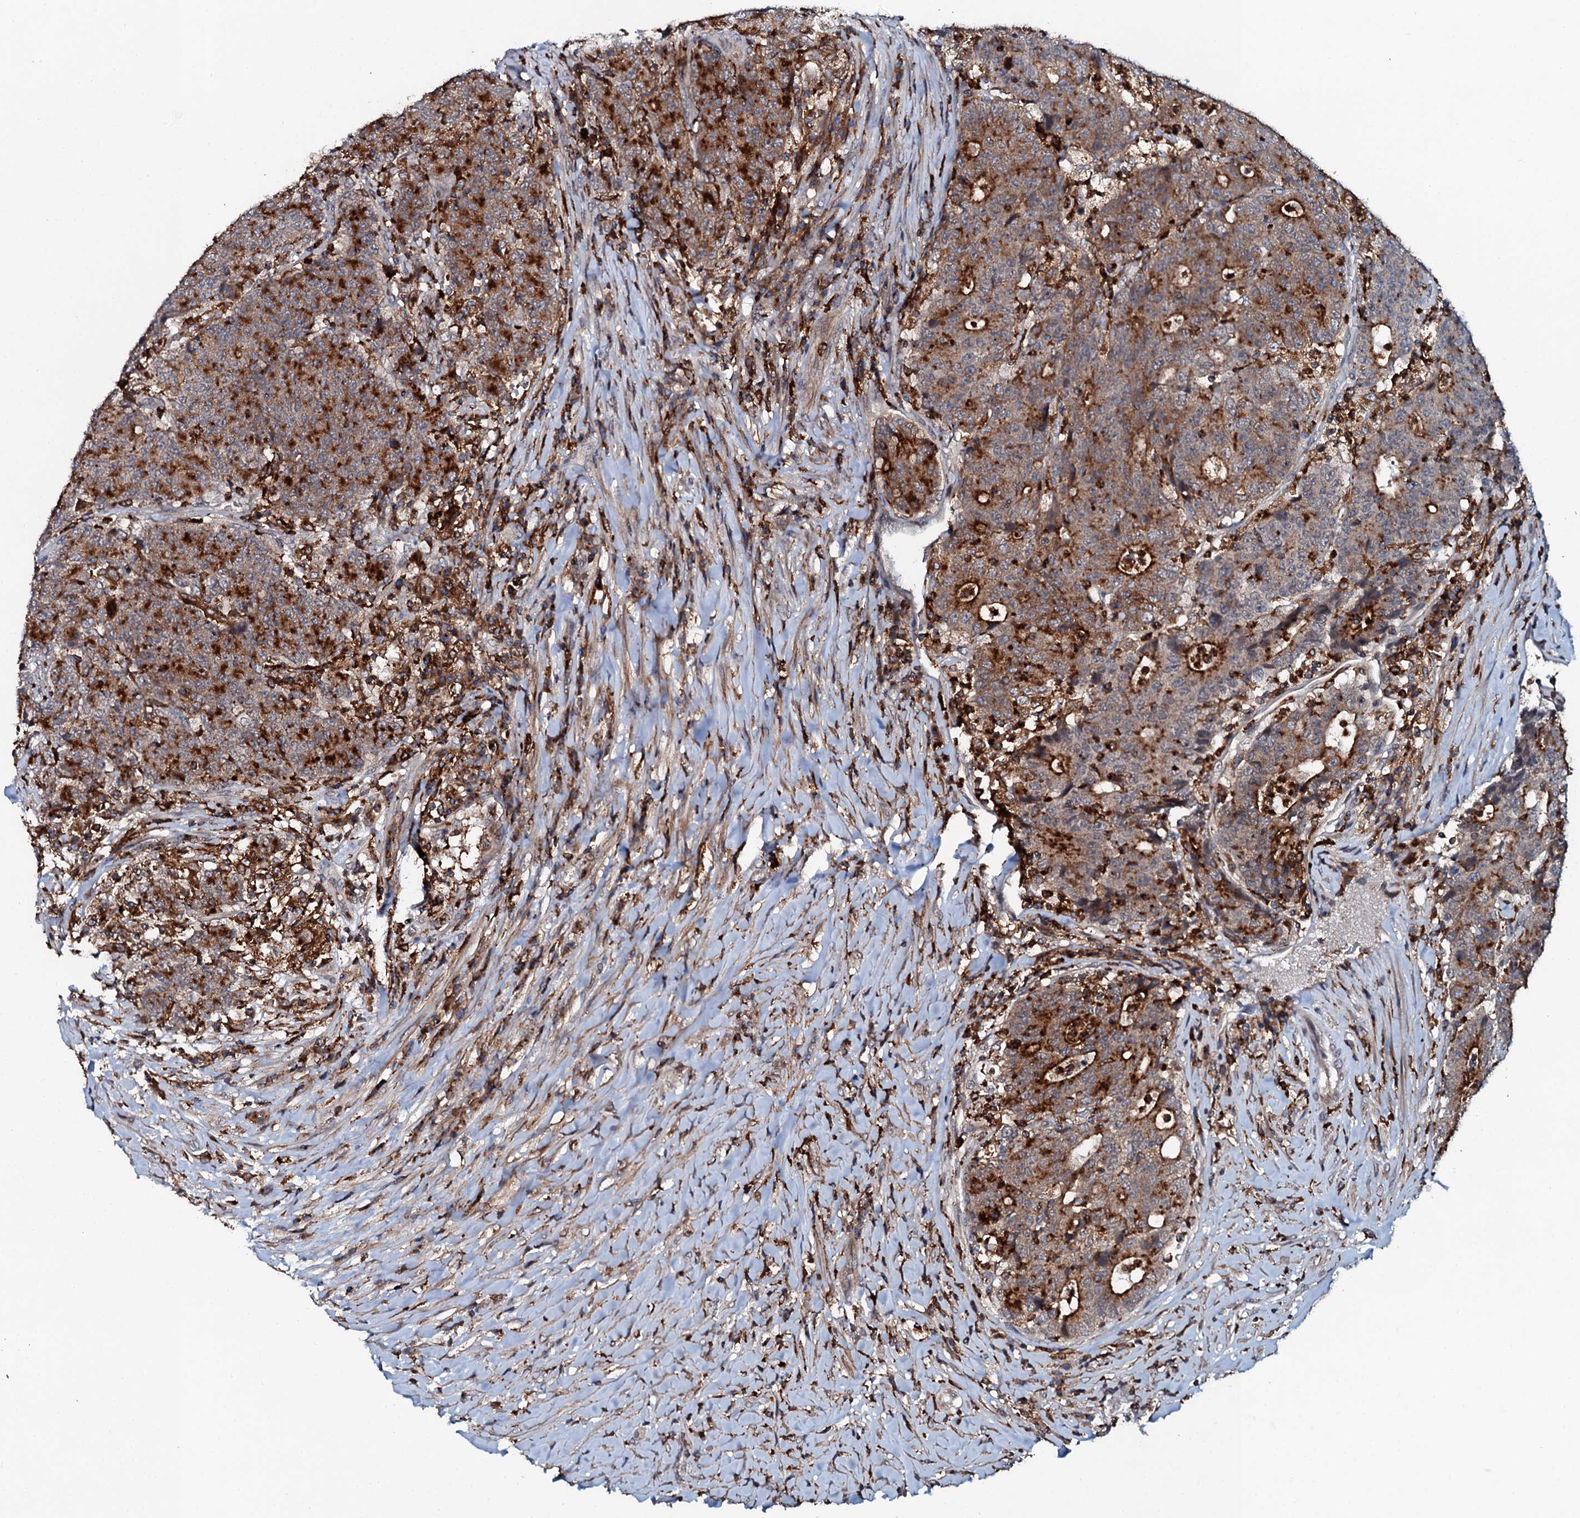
{"staining": {"intensity": "strong", "quantity": "25%-75%", "location": "cytoplasmic/membranous"}, "tissue": "colorectal cancer", "cell_type": "Tumor cells", "image_type": "cancer", "snomed": [{"axis": "morphology", "description": "Adenocarcinoma, NOS"}, {"axis": "topography", "description": "Colon"}], "caption": "This photomicrograph displays IHC staining of human colorectal cancer, with high strong cytoplasmic/membranous expression in approximately 25%-75% of tumor cells.", "gene": "VAMP8", "patient": {"sex": "female", "age": 75}}